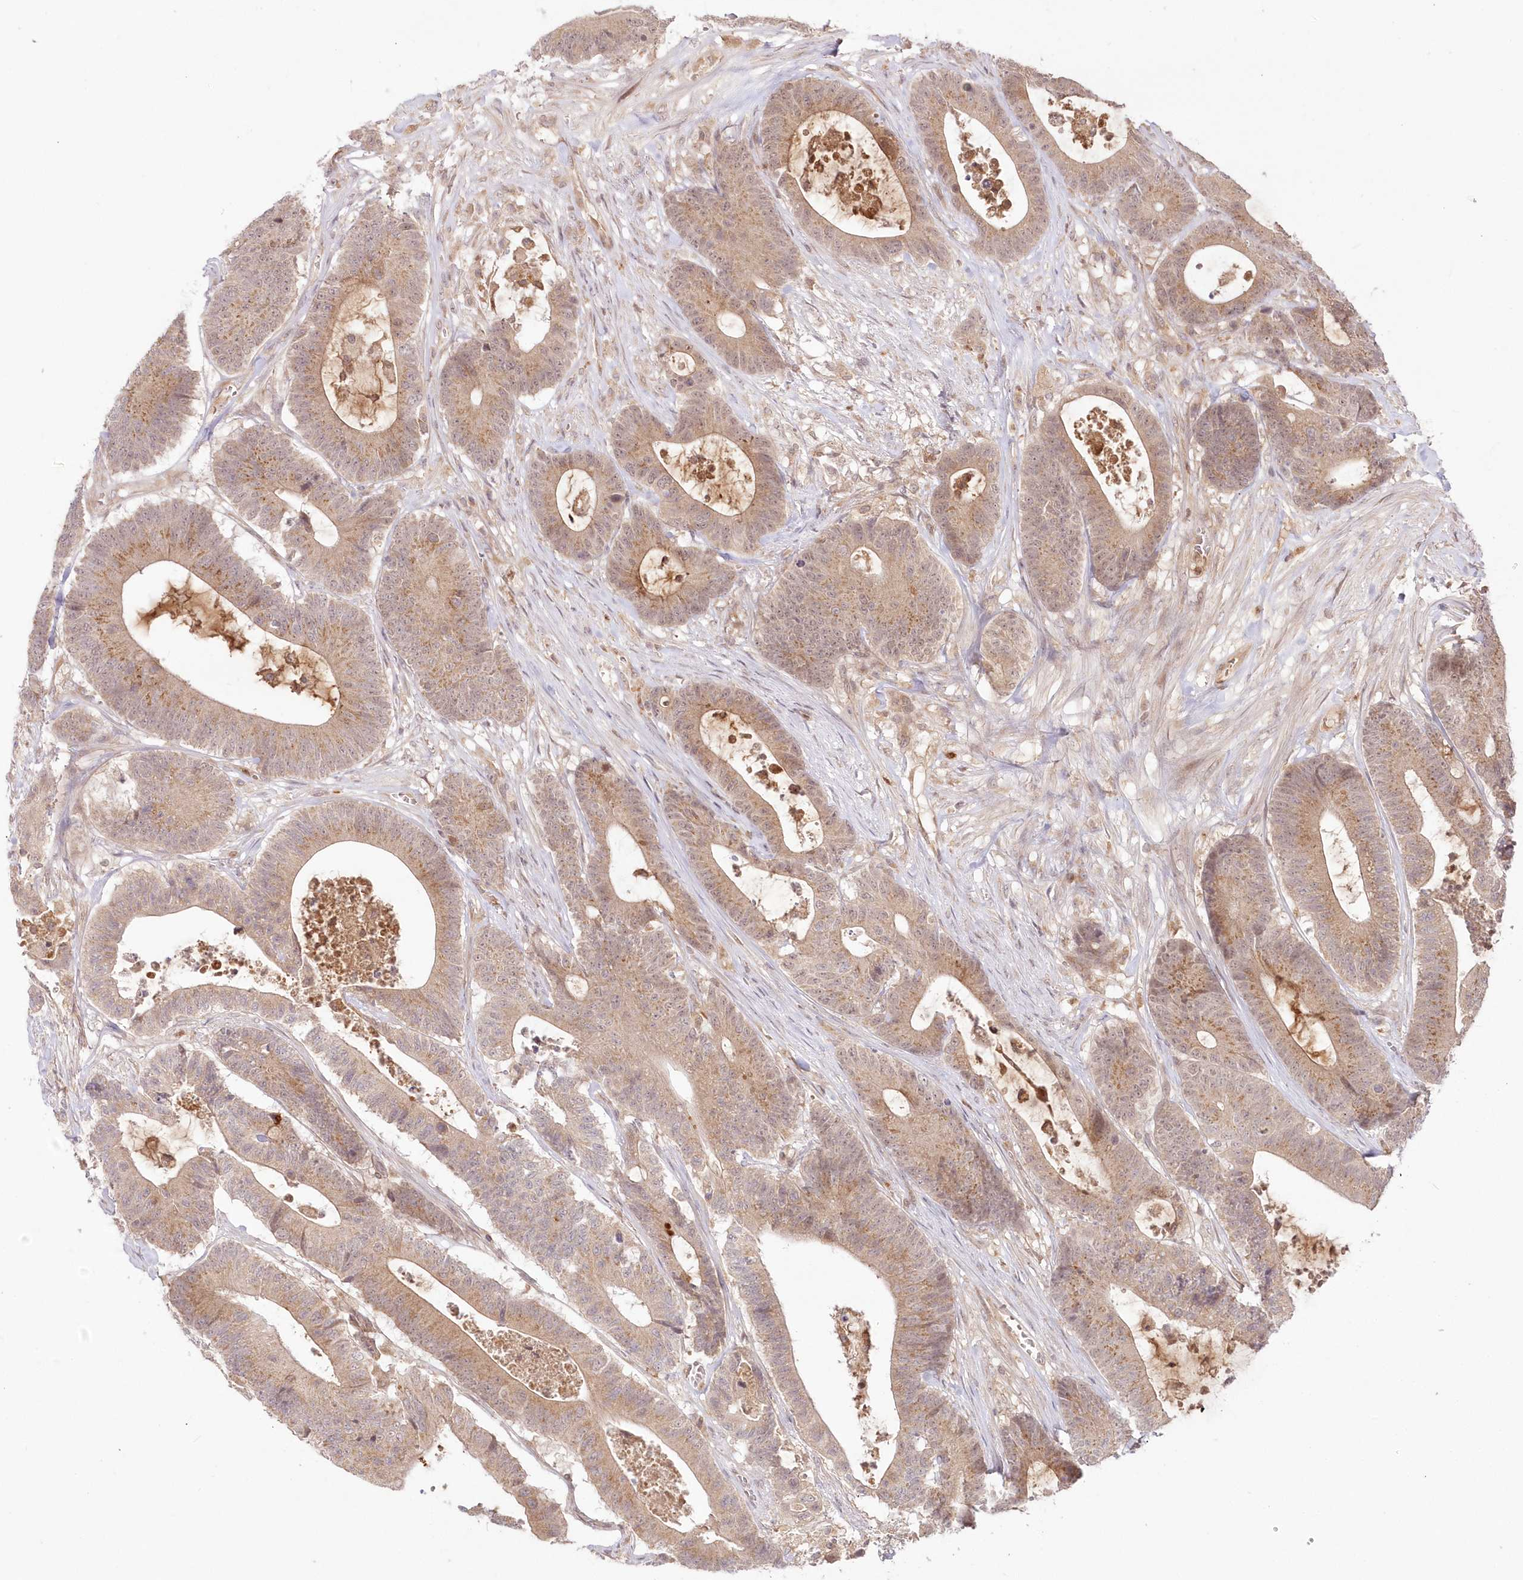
{"staining": {"intensity": "moderate", "quantity": ">75%", "location": "cytoplasmic/membranous"}, "tissue": "colorectal cancer", "cell_type": "Tumor cells", "image_type": "cancer", "snomed": [{"axis": "morphology", "description": "Adenocarcinoma, NOS"}, {"axis": "topography", "description": "Colon"}], "caption": "The photomicrograph displays staining of adenocarcinoma (colorectal), revealing moderate cytoplasmic/membranous protein positivity (brown color) within tumor cells.", "gene": "MTMR3", "patient": {"sex": "female", "age": 84}}